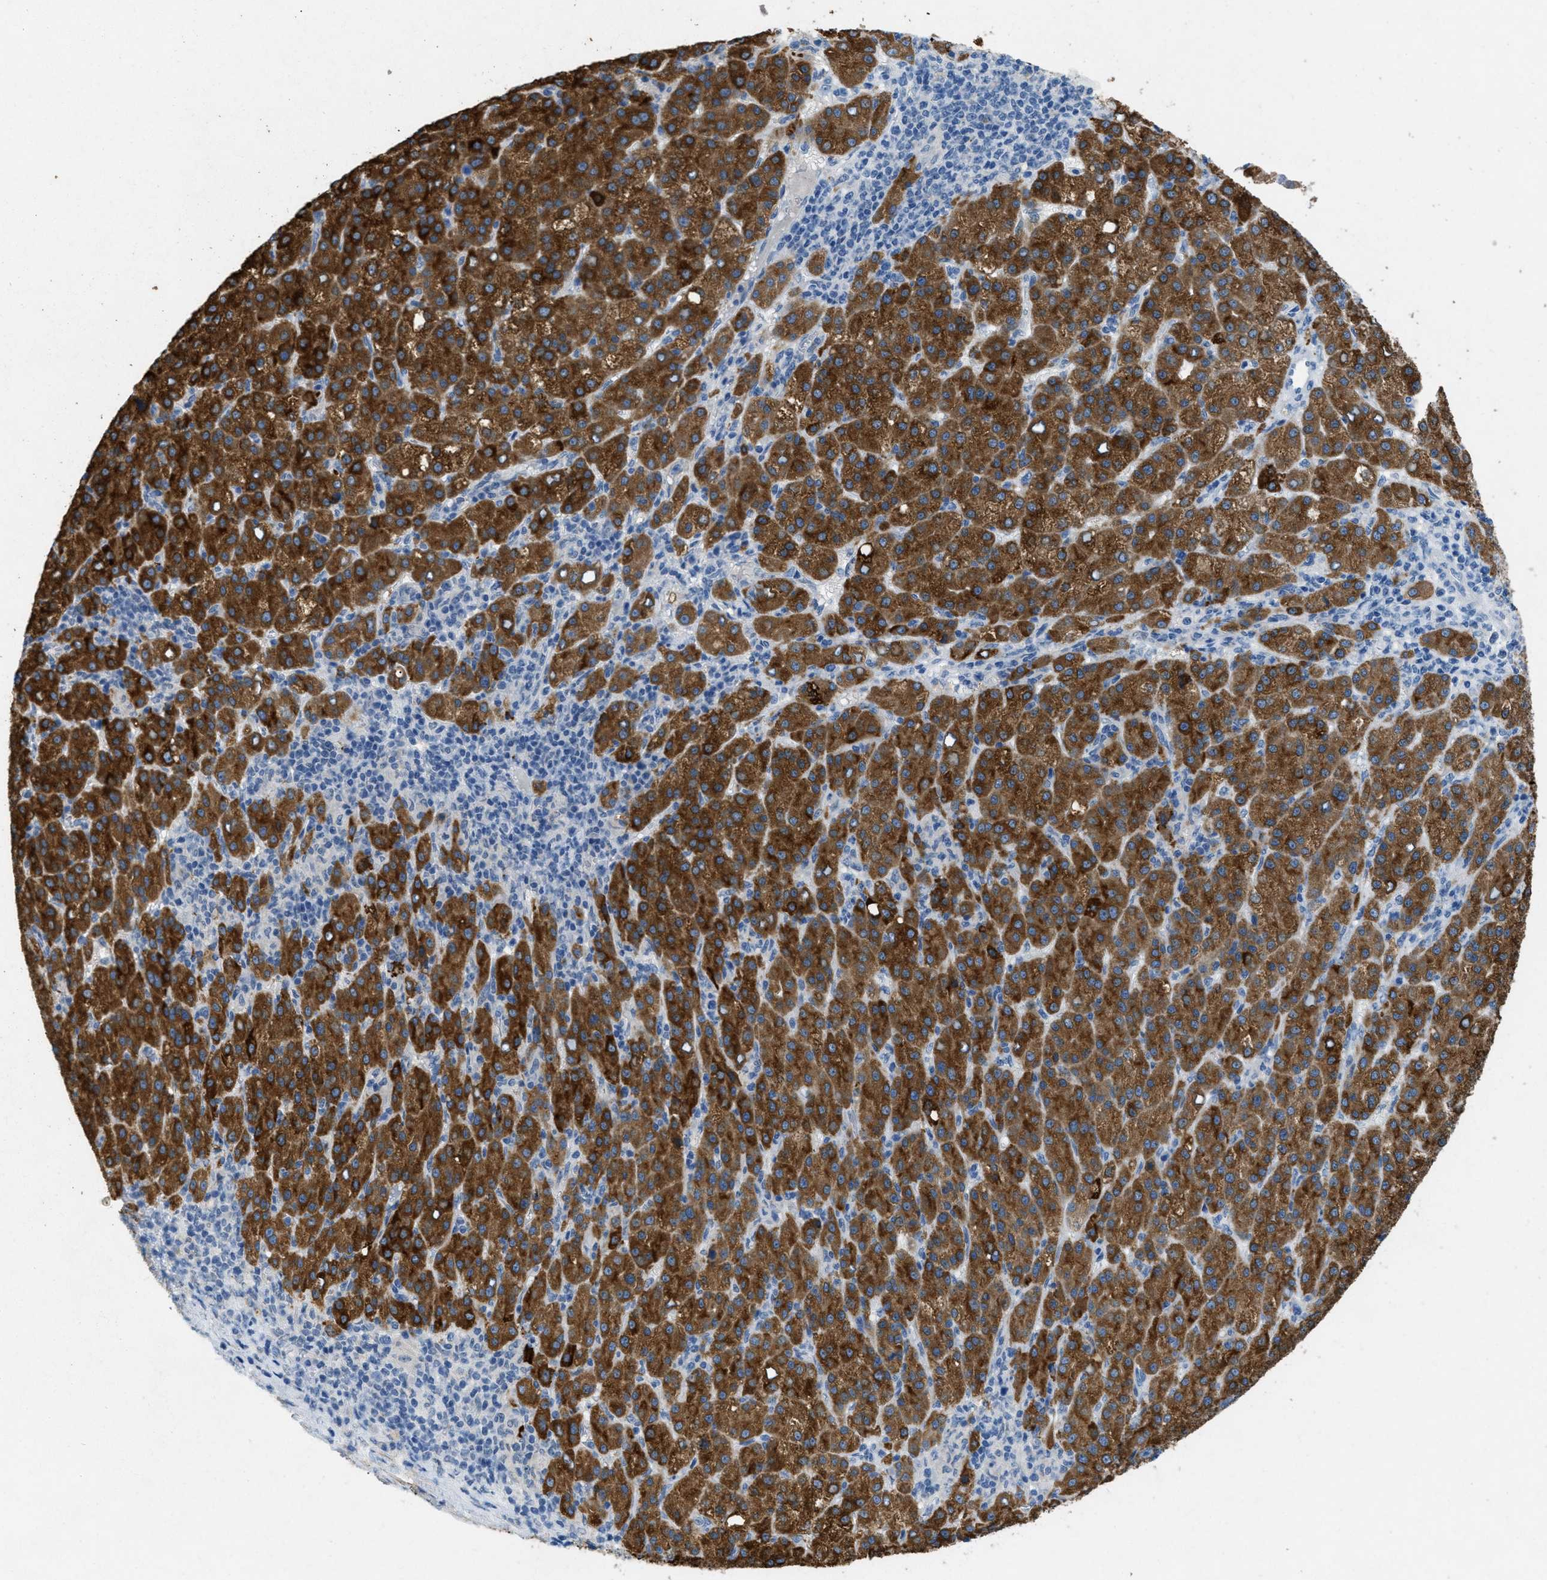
{"staining": {"intensity": "strong", "quantity": ">75%", "location": "cytoplasmic/membranous"}, "tissue": "liver cancer", "cell_type": "Tumor cells", "image_type": "cancer", "snomed": [{"axis": "morphology", "description": "Carcinoma, Hepatocellular, NOS"}, {"axis": "topography", "description": "Liver"}], "caption": "Liver cancer stained for a protein reveals strong cytoplasmic/membranous positivity in tumor cells.", "gene": "TASOR", "patient": {"sex": "female", "age": 58}}